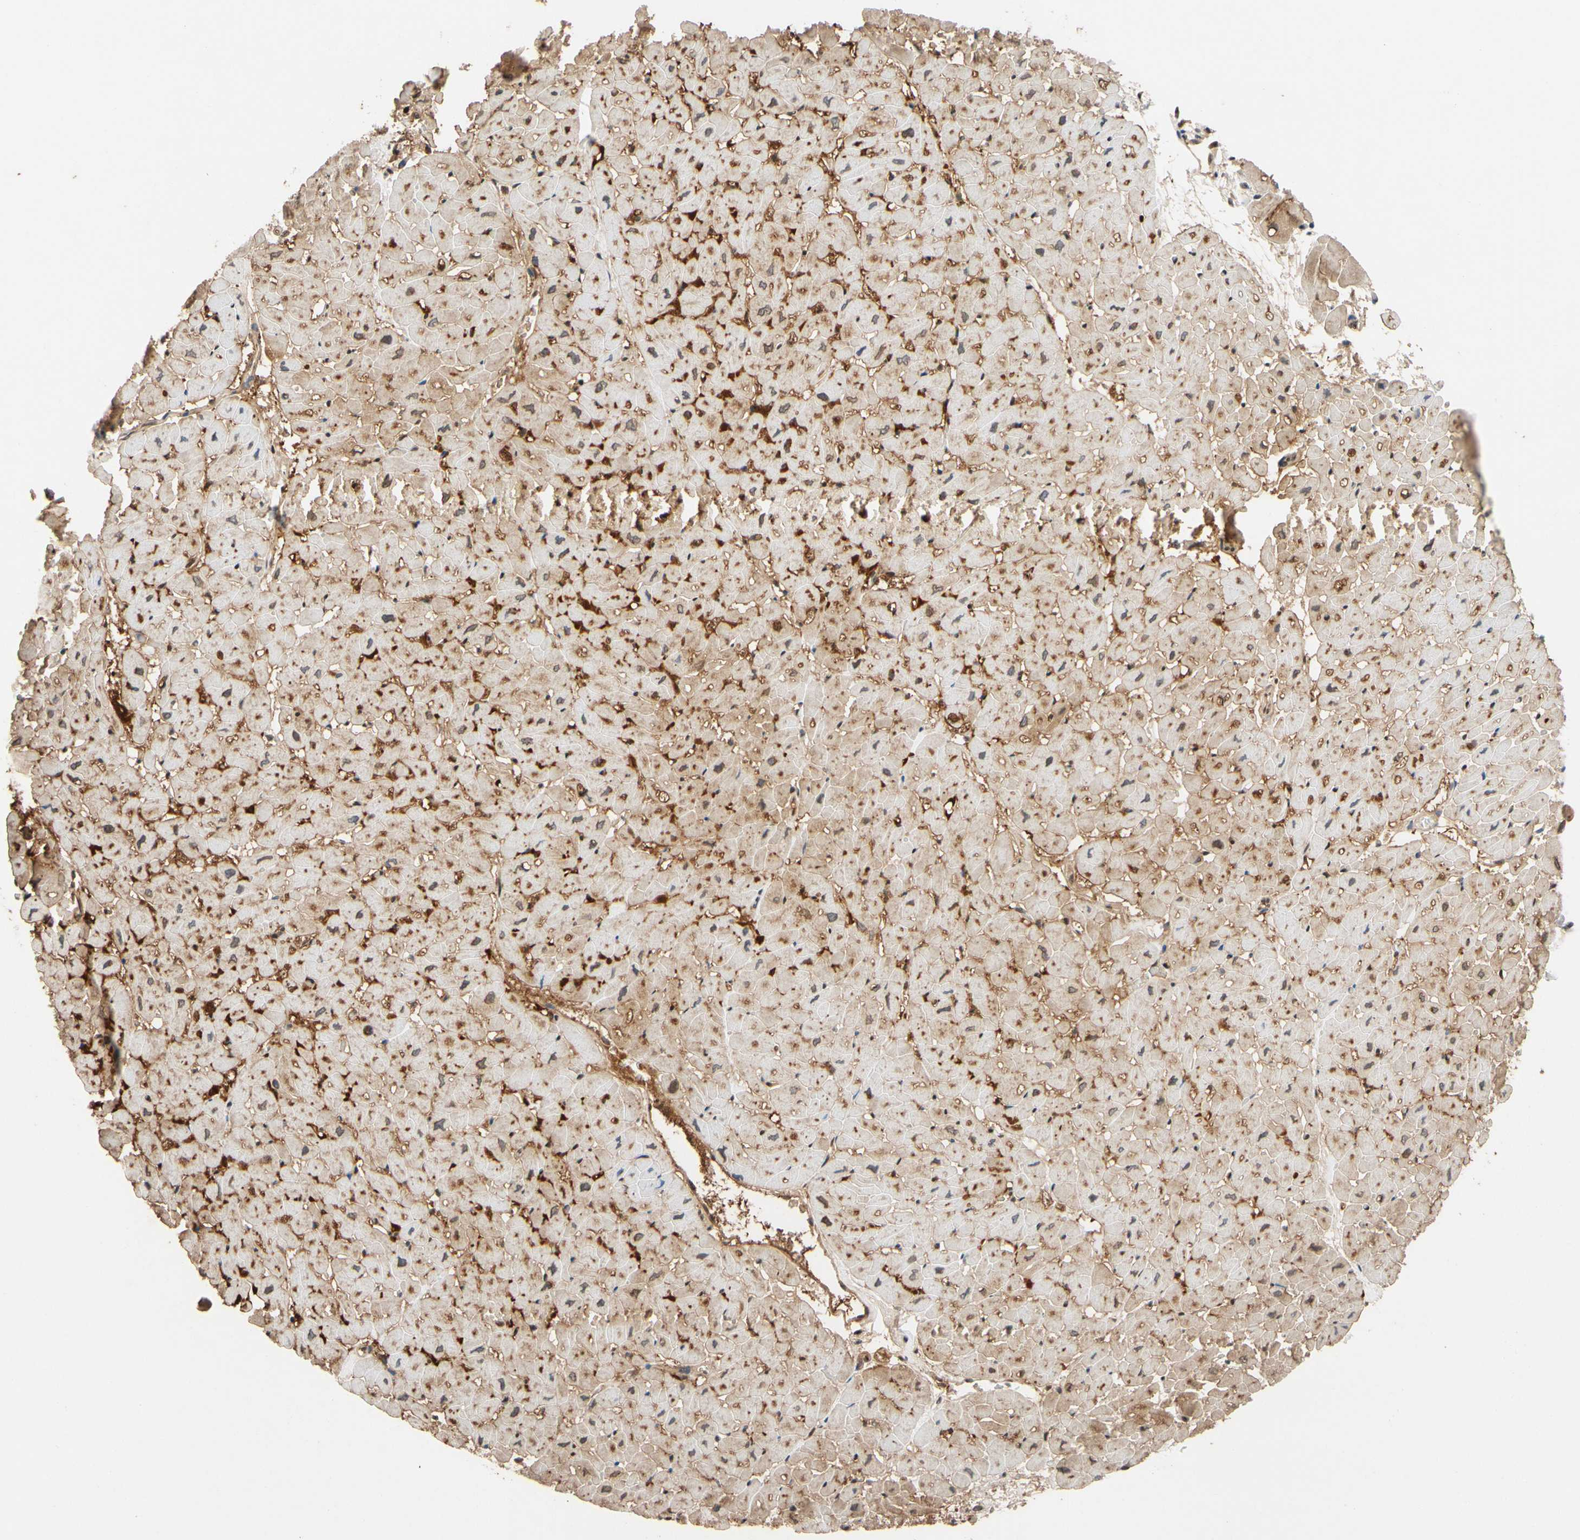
{"staining": {"intensity": "weak", "quantity": ">75%", "location": "cytoplasmic/membranous"}, "tissue": "heart muscle", "cell_type": "Cardiomyocytes", "image_type": "normal", "snomed": [{"axis": "morphology", "description": "Normal tissue, NOS"}, {"axis": "topography", "description": "Heart"}], "caption": "Immunohistochemical staining of benign human heart muscle displays >75% levels of weak cytoplasmic/membranous protein positivity in approximately >75% of cardiomyocytes.", "gene": "TAF4", "patient": {"sex": "male", "age": 45}}